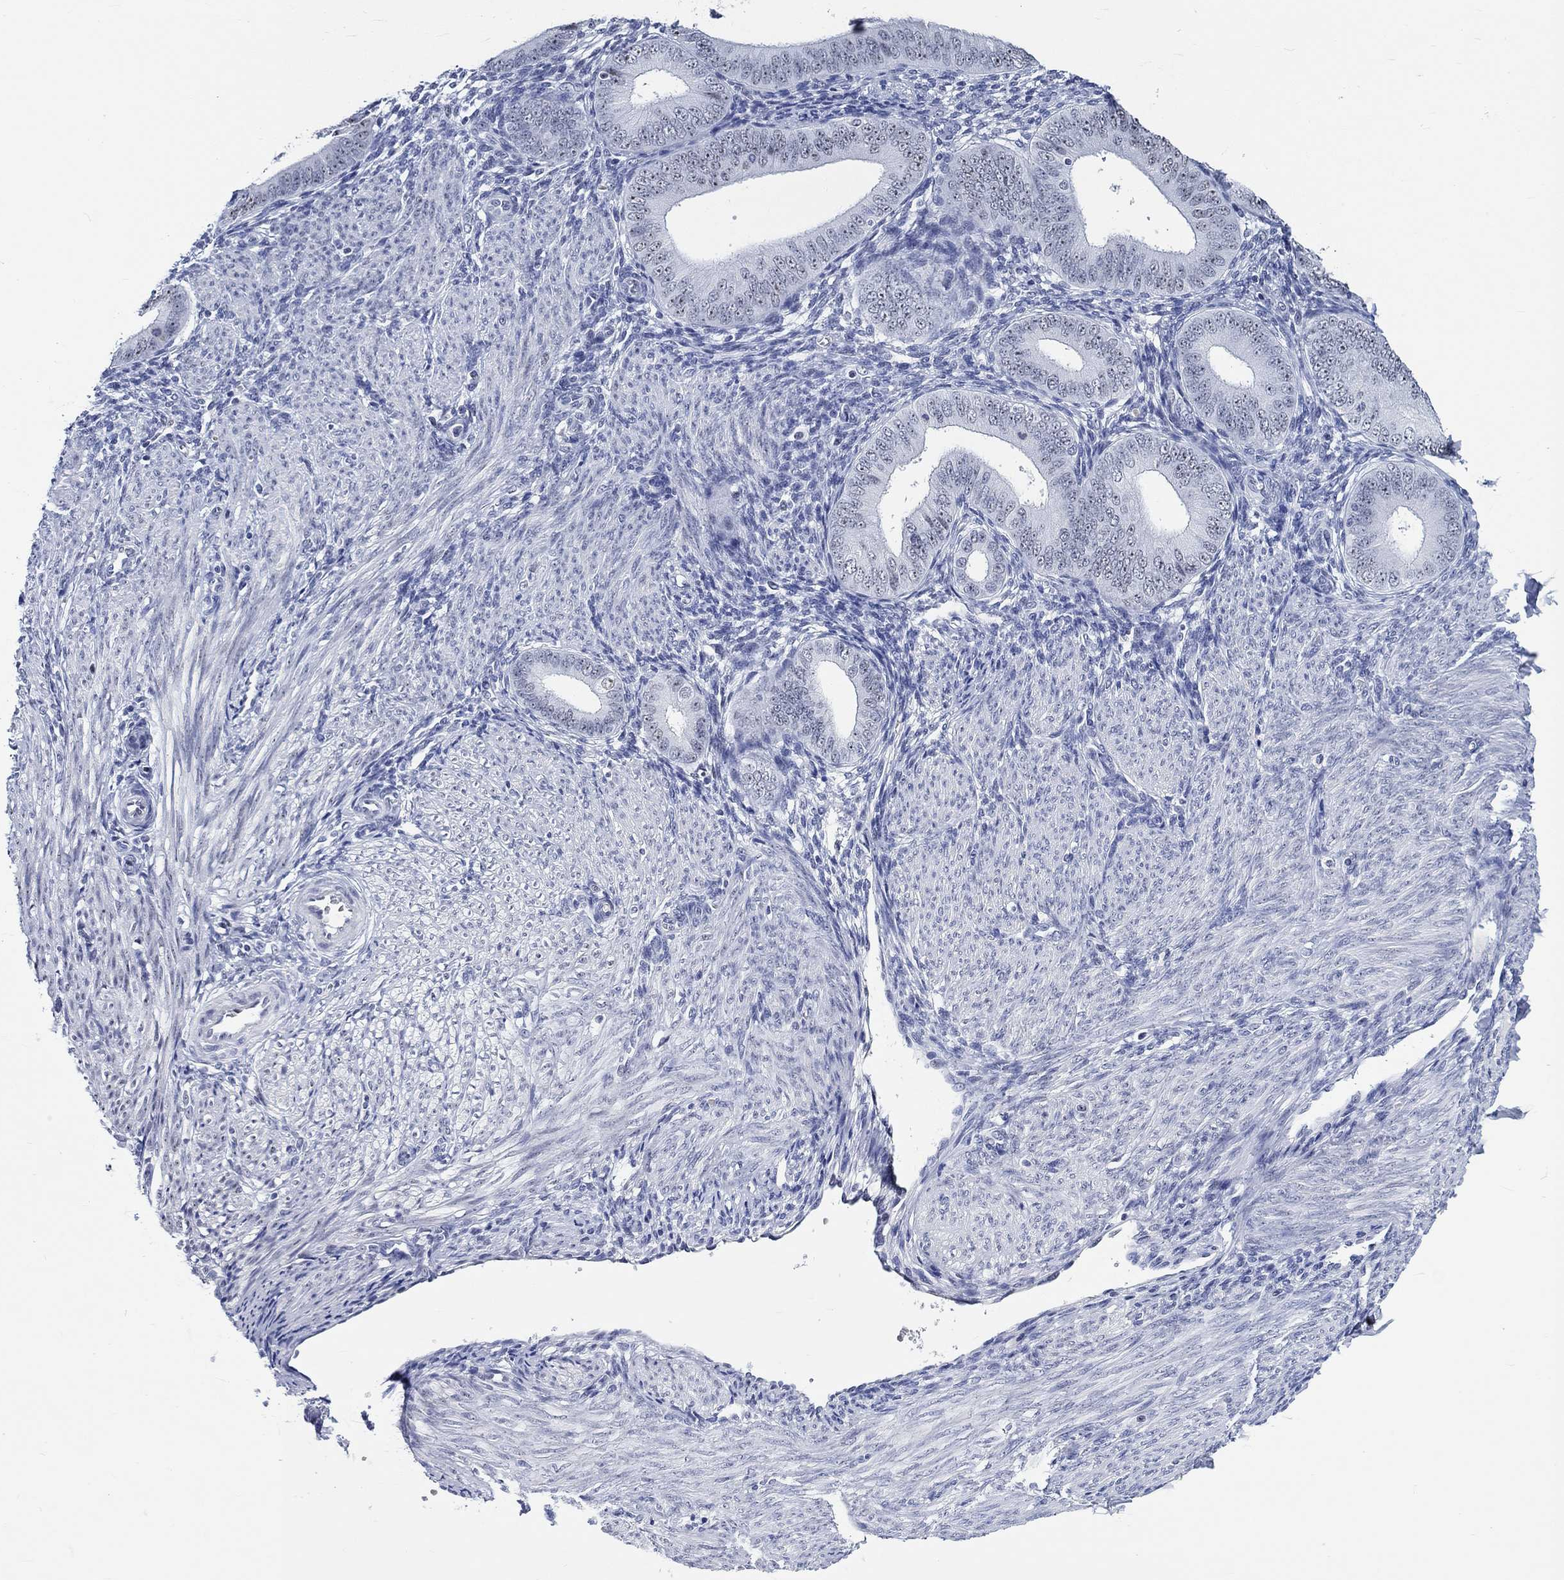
{"staining": {"intensity": "negative", "quantity": "none", "location": "none"}, "tissue": "endometrium", "cell_type": "Cells in endometrial stroma", "image_type": "normal", "snomed": [{"axis": "morphology", "description": "Normal tissue, NOS"}, {"axis": "topography", "description": "Endometrium"}], "caption": "Cells in endometrial stroma are negative for brown protein staining in normal endometrium. (Immunohistochemistry, brightfield microscopy, high magnification).", "gene": "ZNF446", "patient": {"sex": "female", "age": 39}}